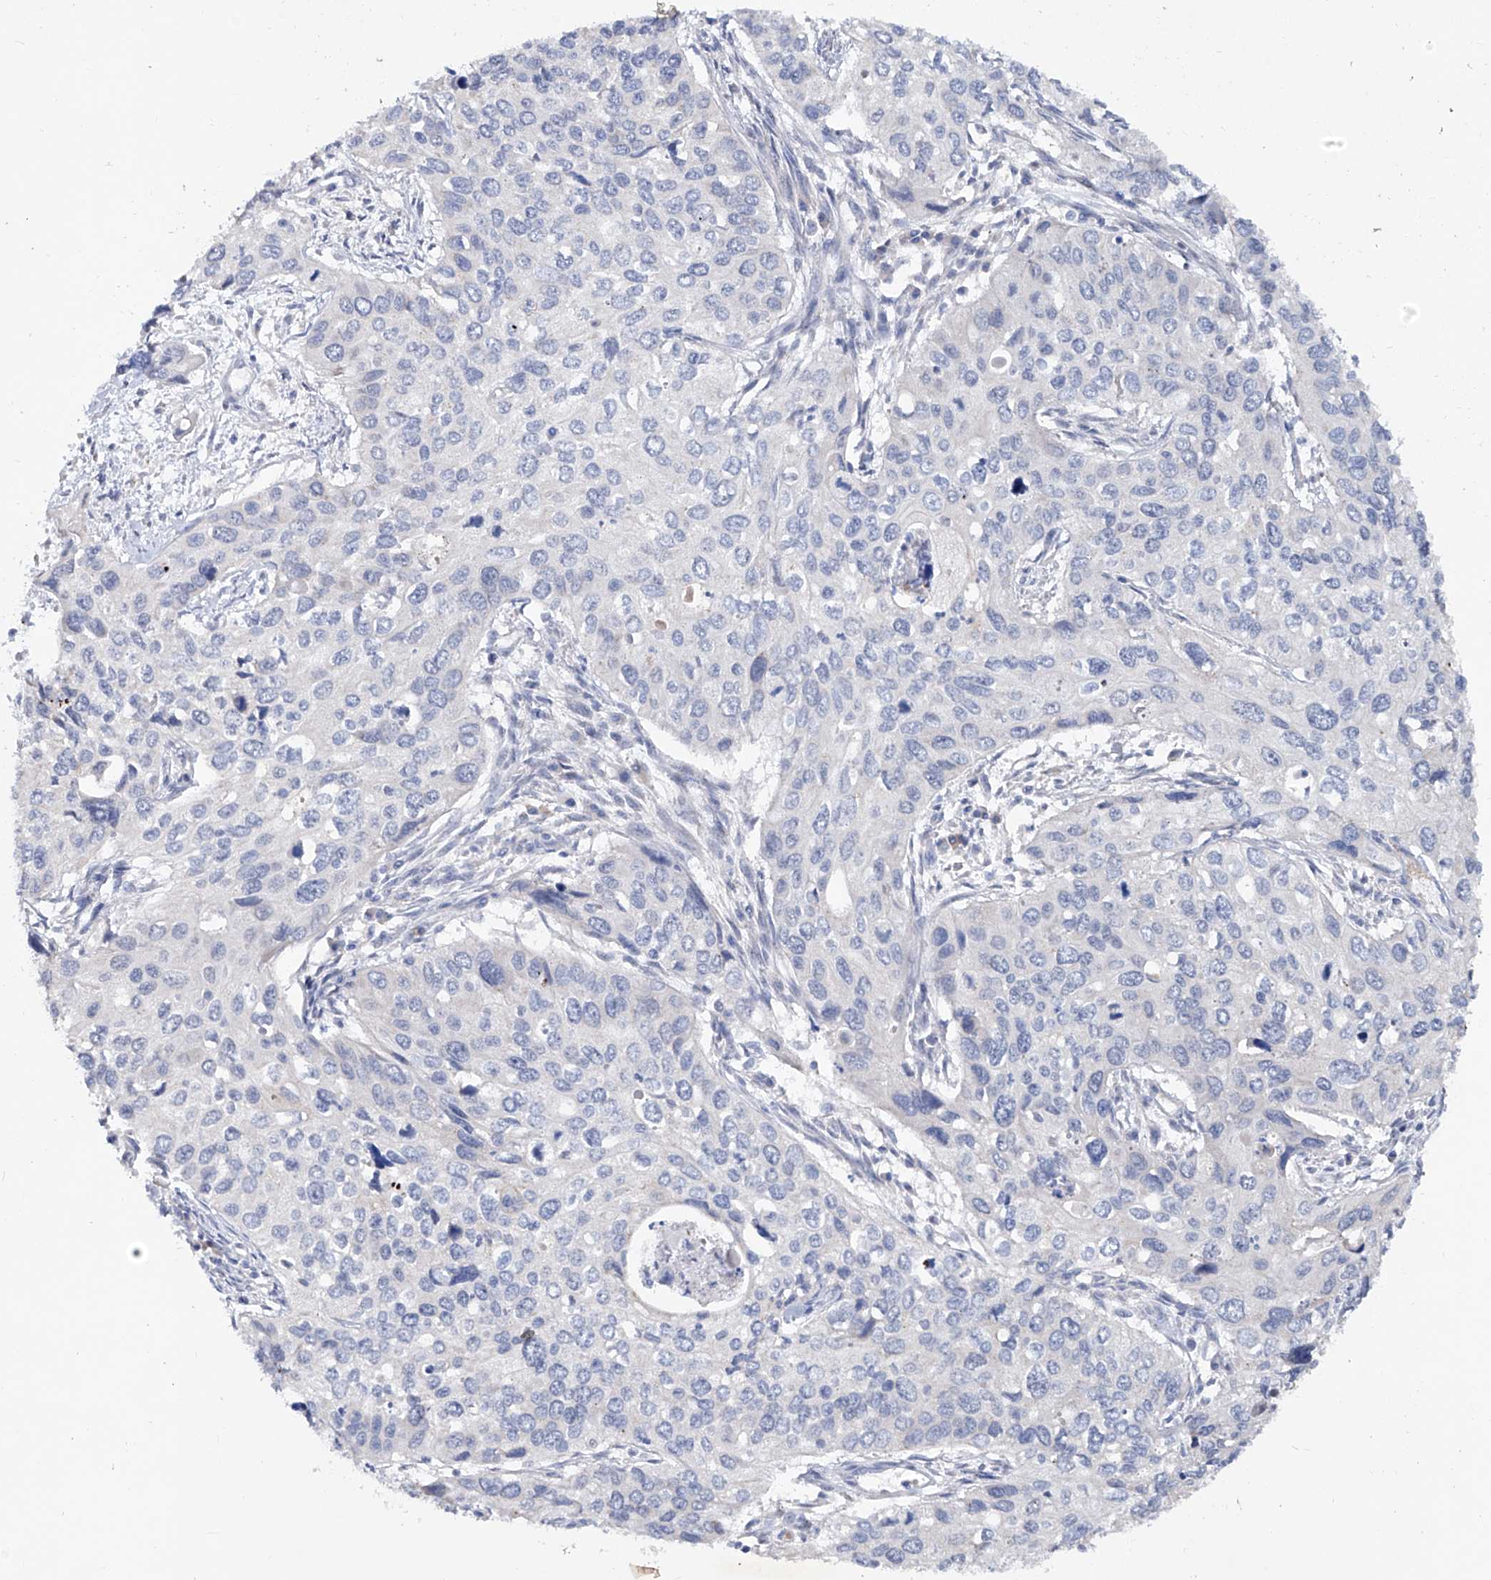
{"staining": {"intensity": "negative", "quantity": "none", "location": "none"}, "tissue": "cervical cancer", "cell_type": "Tumor cells", "image_type": "cancer", "snomed": [{"axis": "morphology", "description": "Squamous cell carcinoma, NOS"}, {"axis": "topography", "description": "Cervix"}], "caption": "This is an immunohistochemistry histopathology image of squamous cell carcinoma (cervical). There is no positivity in tumor cells.", "gene": "KLHL17", "patient": {"sex": "female", "age": 55}}